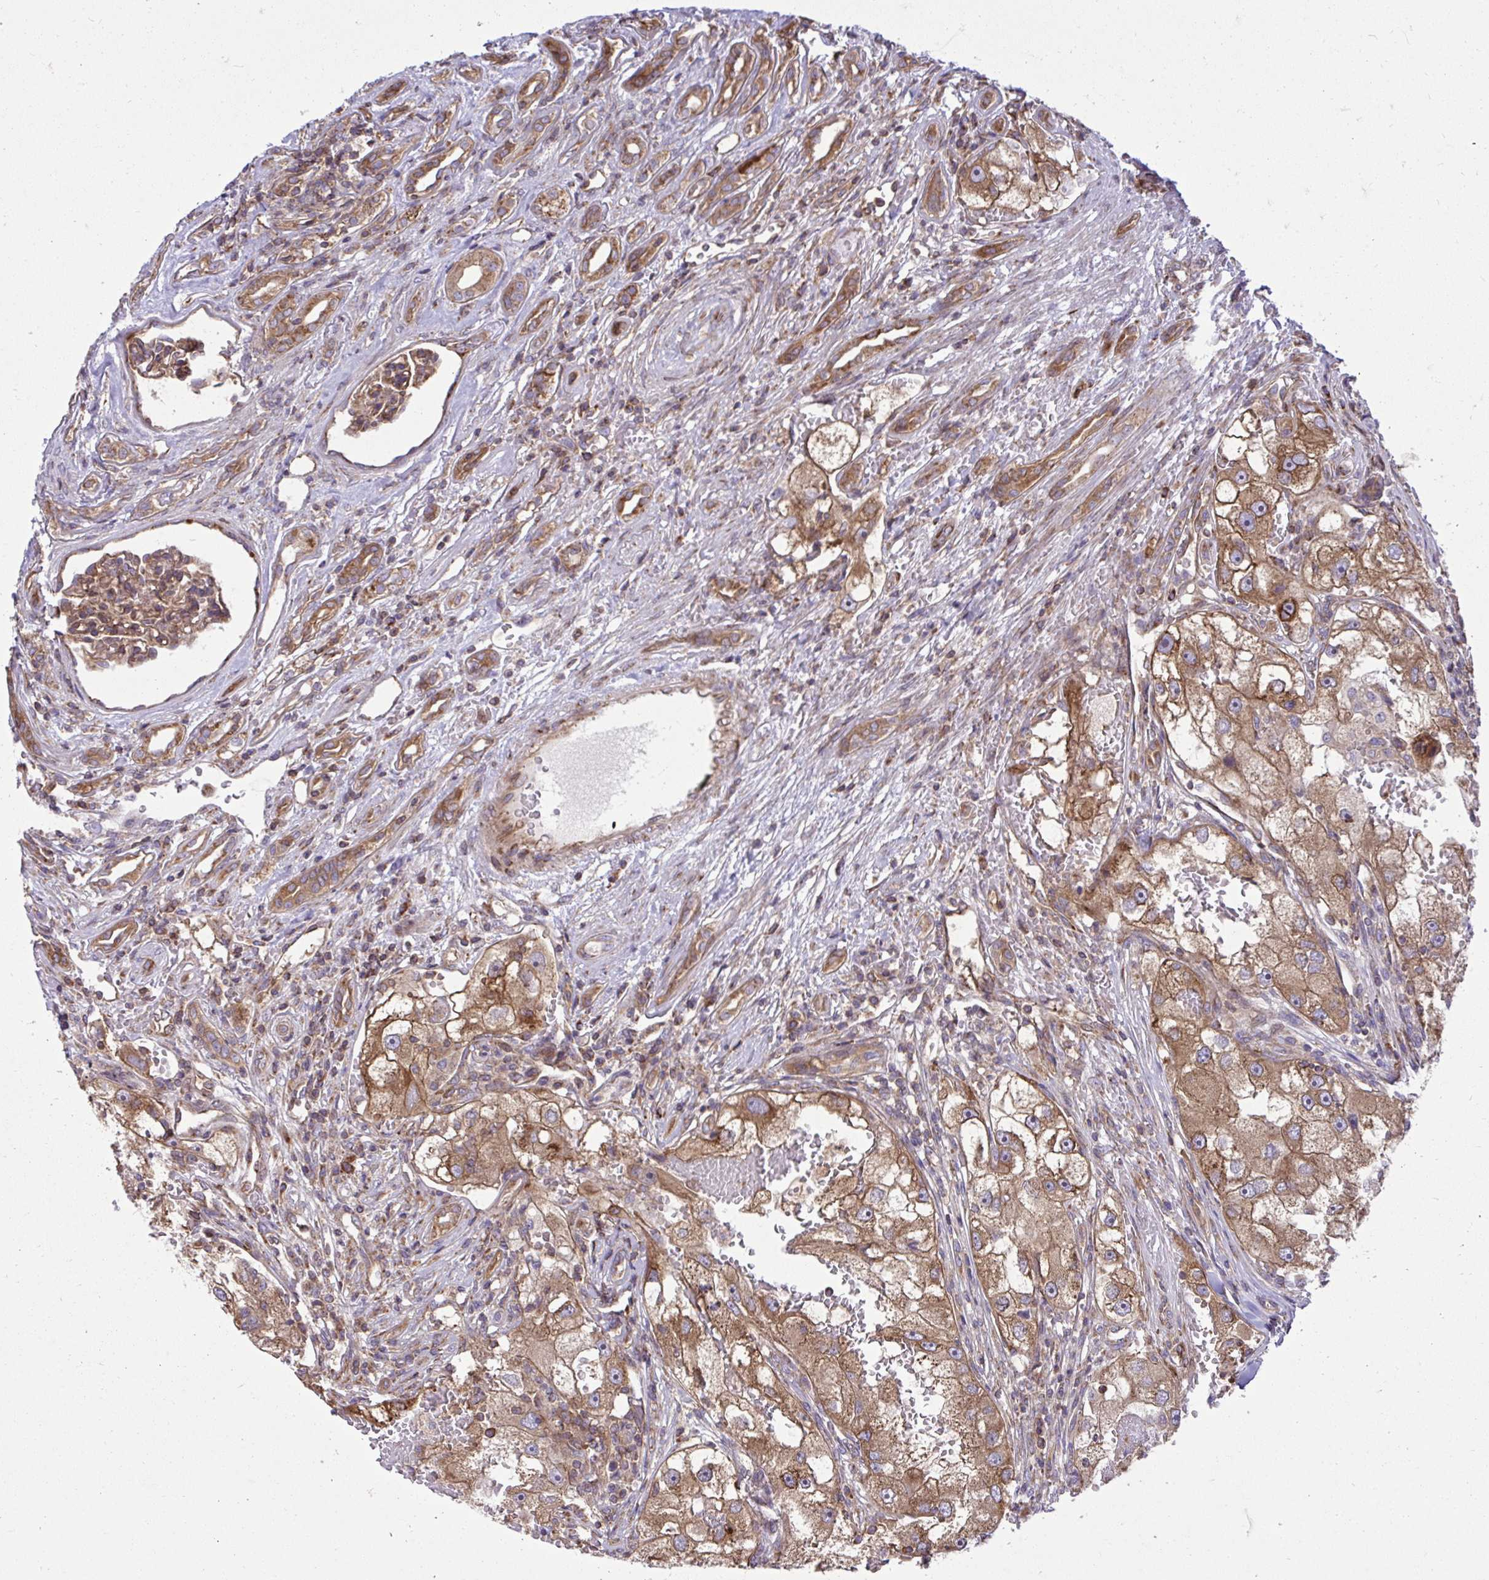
{"staining": {"intensity": "moderate", "quantity": ">75%", "location": "cytoplasmic/membranous"}, "tissue": "renal cancer", "cell_type": "Tumor cells", "image_type": "cancer", "snomed": [{"axis": "morphology", "description": "Adenocarcinoma, NOS"}, {"axis": "topography", "description": "Kidney"}], "caption": "Renal adenocarcinoma stained for a protein (brown) reveals moderate cytoplasmic/membranous positive staining in about >75% of tumor cells.", "gene": "NMNAT3", "patient": {"sex": "male", "age": 63}}